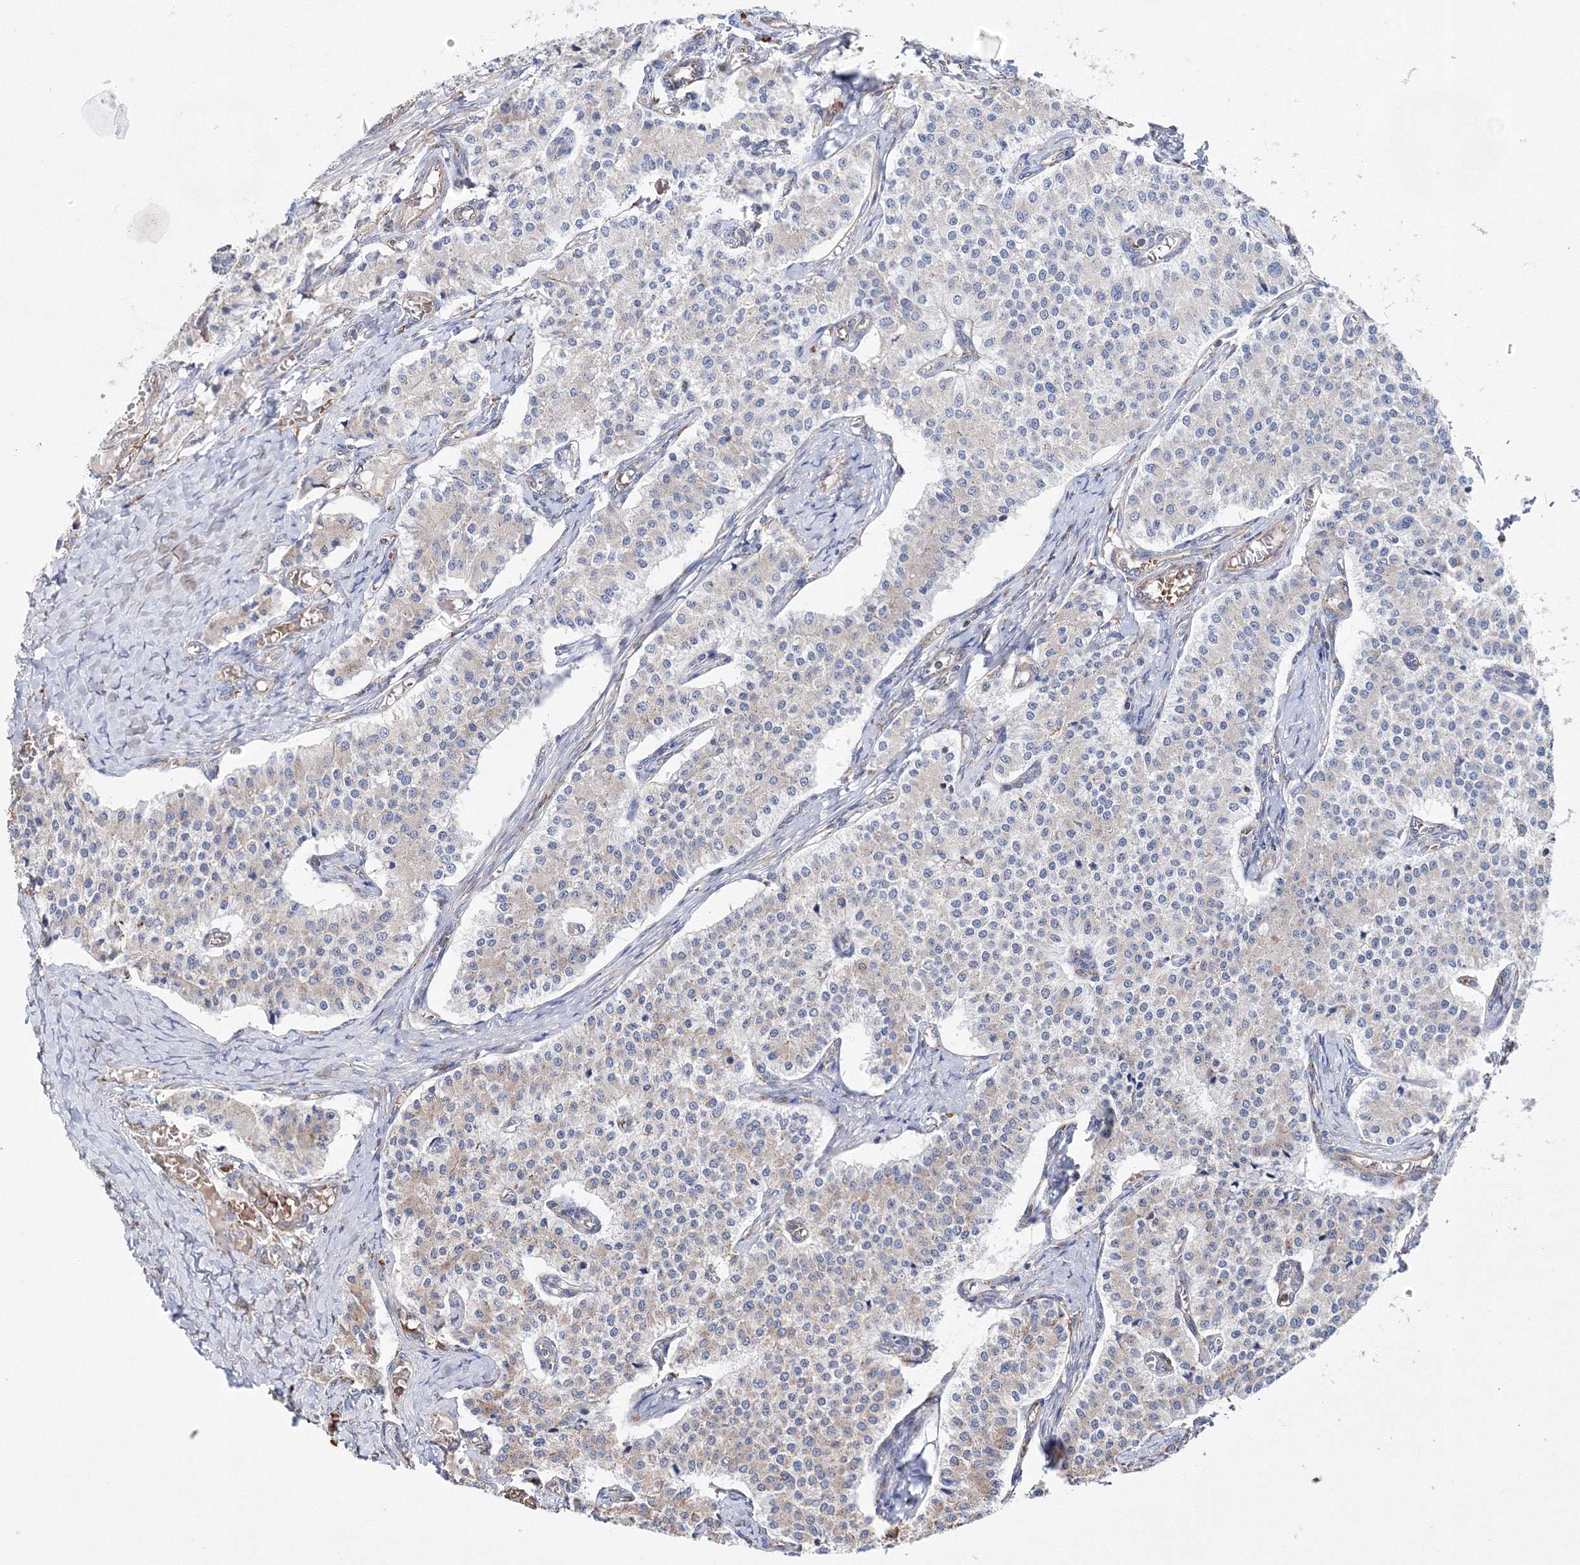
{"staining": {"intensity": "negative", "quantity": "none", "location": "none"}, "tissue": "carcinoid", "cell_type": "Tumor cells", "image_type": "cancer", "snomed": [{"axis": "morphology", "description": "Carcinoid, malignant, NOS"}, {"axis": "topography", "description": "Colon"}], "caption": "Carcinoid was stained to show a protein in brown. There is no significant positivity in tumor cells.", "gene": "VPS8", "patient": {"sex": "female", "age": 52}}